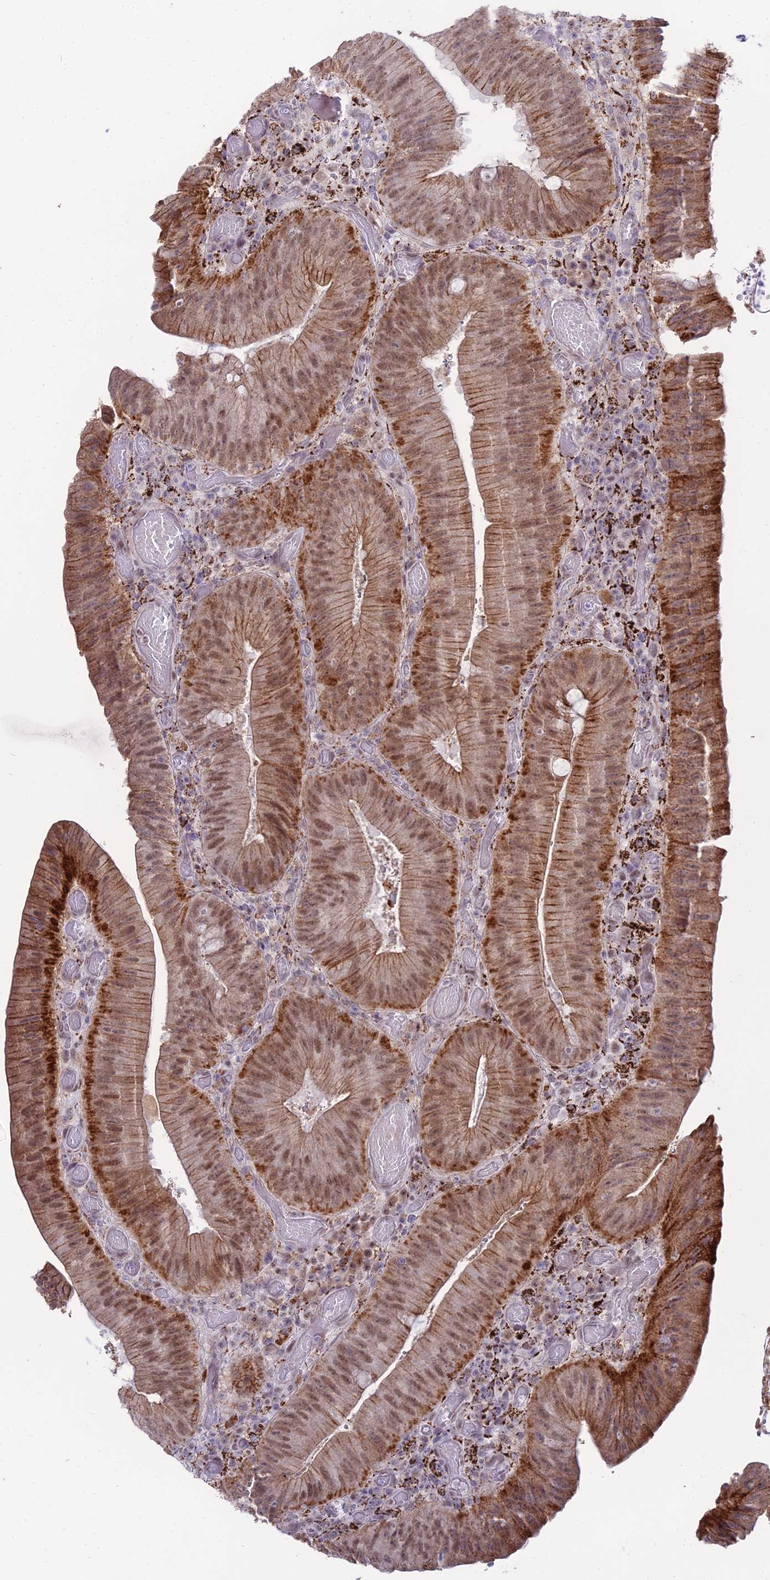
{"staining": {"intensity": "strong", "quantity": ">75%", "location": "cytoplasmic/membranous,nuclear"}, "tissue": "colorectal cancer", "cell_type": "Tumor cells", "image_type": "cancer", "snomed": [{"axis": "morphology", "description": "Adenocarcinoma, NOS"}, {"axis": "topography", "description": "Colon"}], "caption": "Protein staining shows strong cytoplasmic/membranous and nuclear positivity in about >75% of tumor cells in colorectal cancer (adenocarcinoma).", "gene": "C6orf163", "patient": {"sex": "female", "age": 43}}